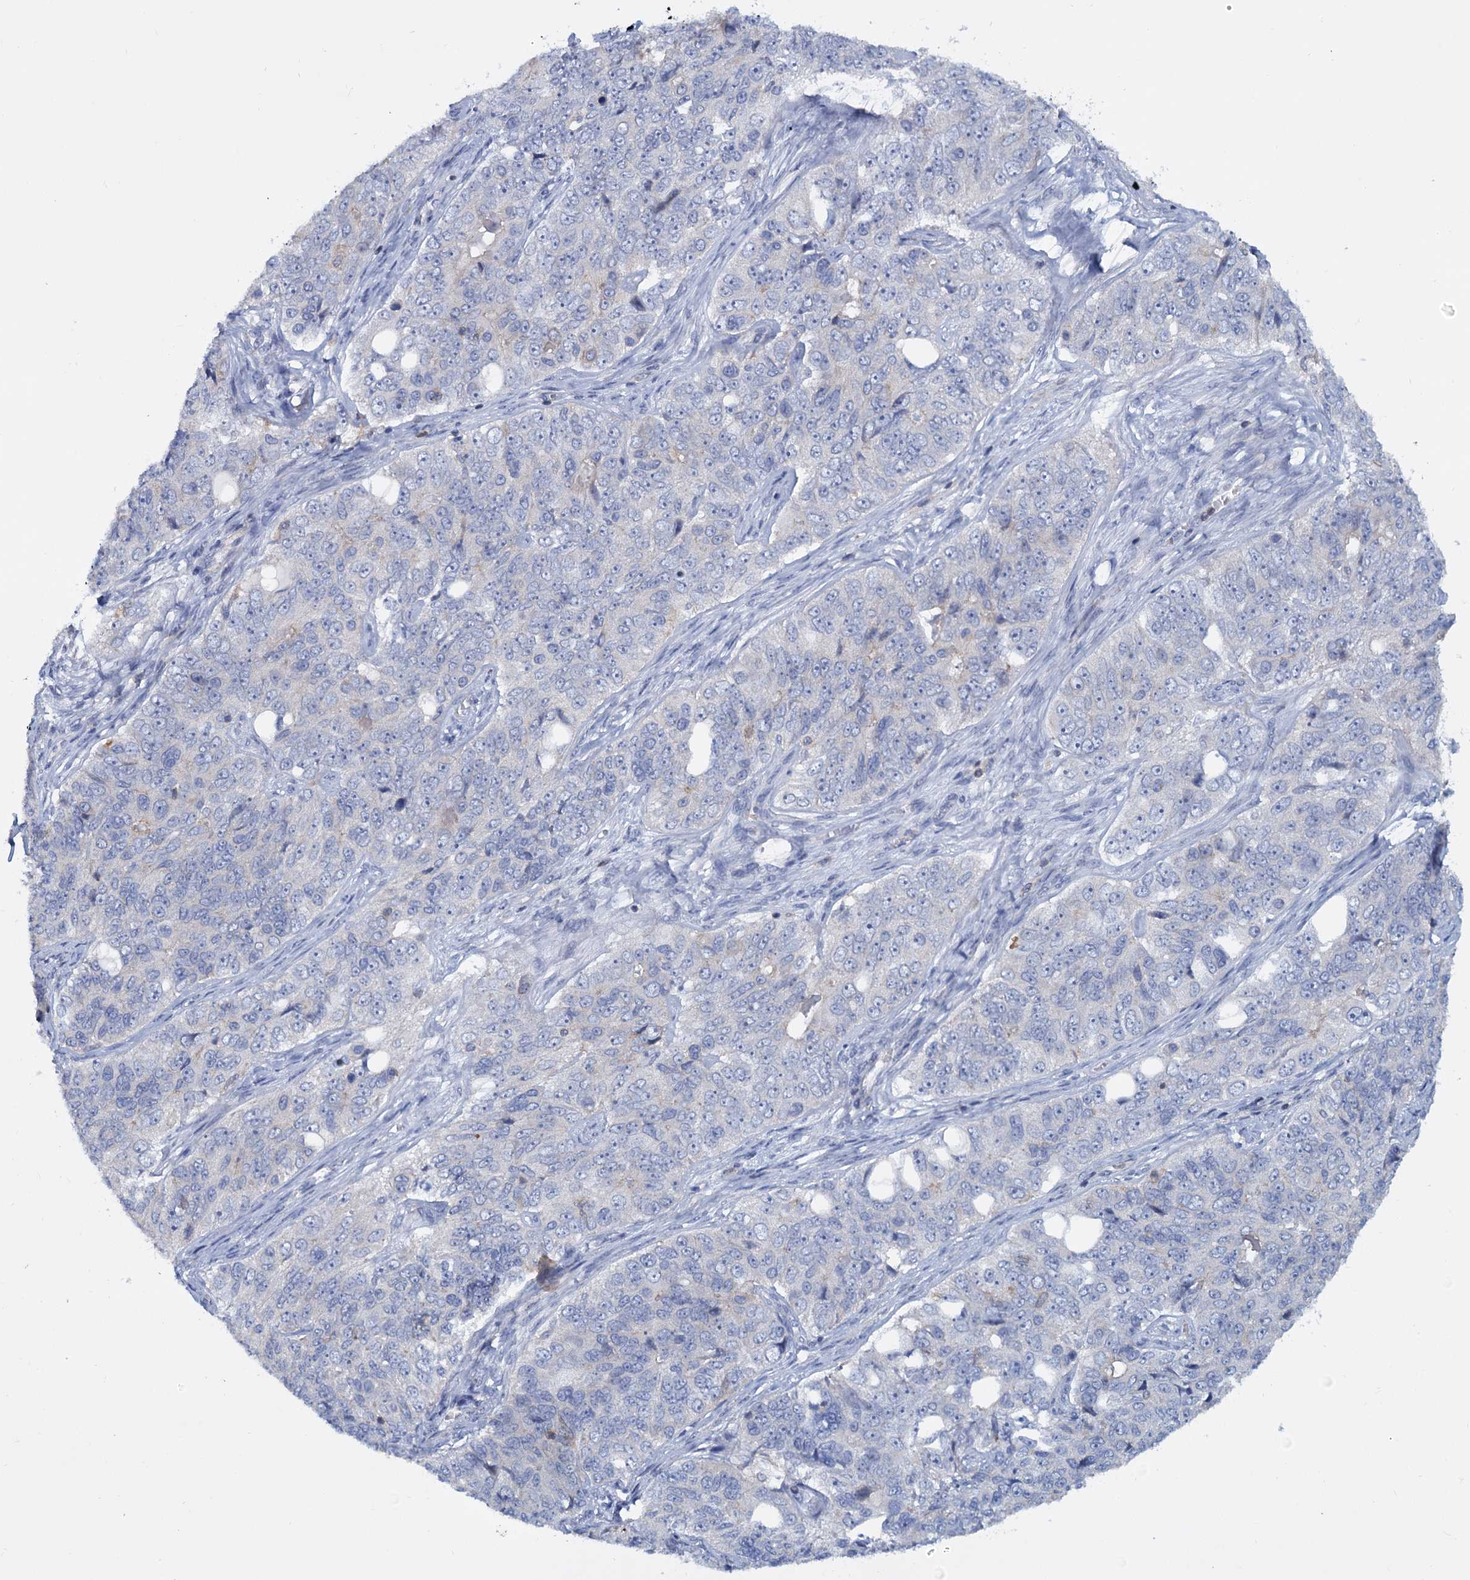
{"staining": {"intensity": "negative", "quantity": "none", "location": "none"}, "tissue": "ovarian cancer", "cell_type": "Tumor cells", "image_type": "cancer", "snomed": [{"axis": "morphology", "description": "Carcinoma, endometroid"}, {"axis": "topography", "description": "Ovary"}], "caption": "The image reveals no staining of tumor cells in ovarian endometroid carcinoma.", "gene": "LRCH4", "patient": {"sex": "female", "age": 51}}